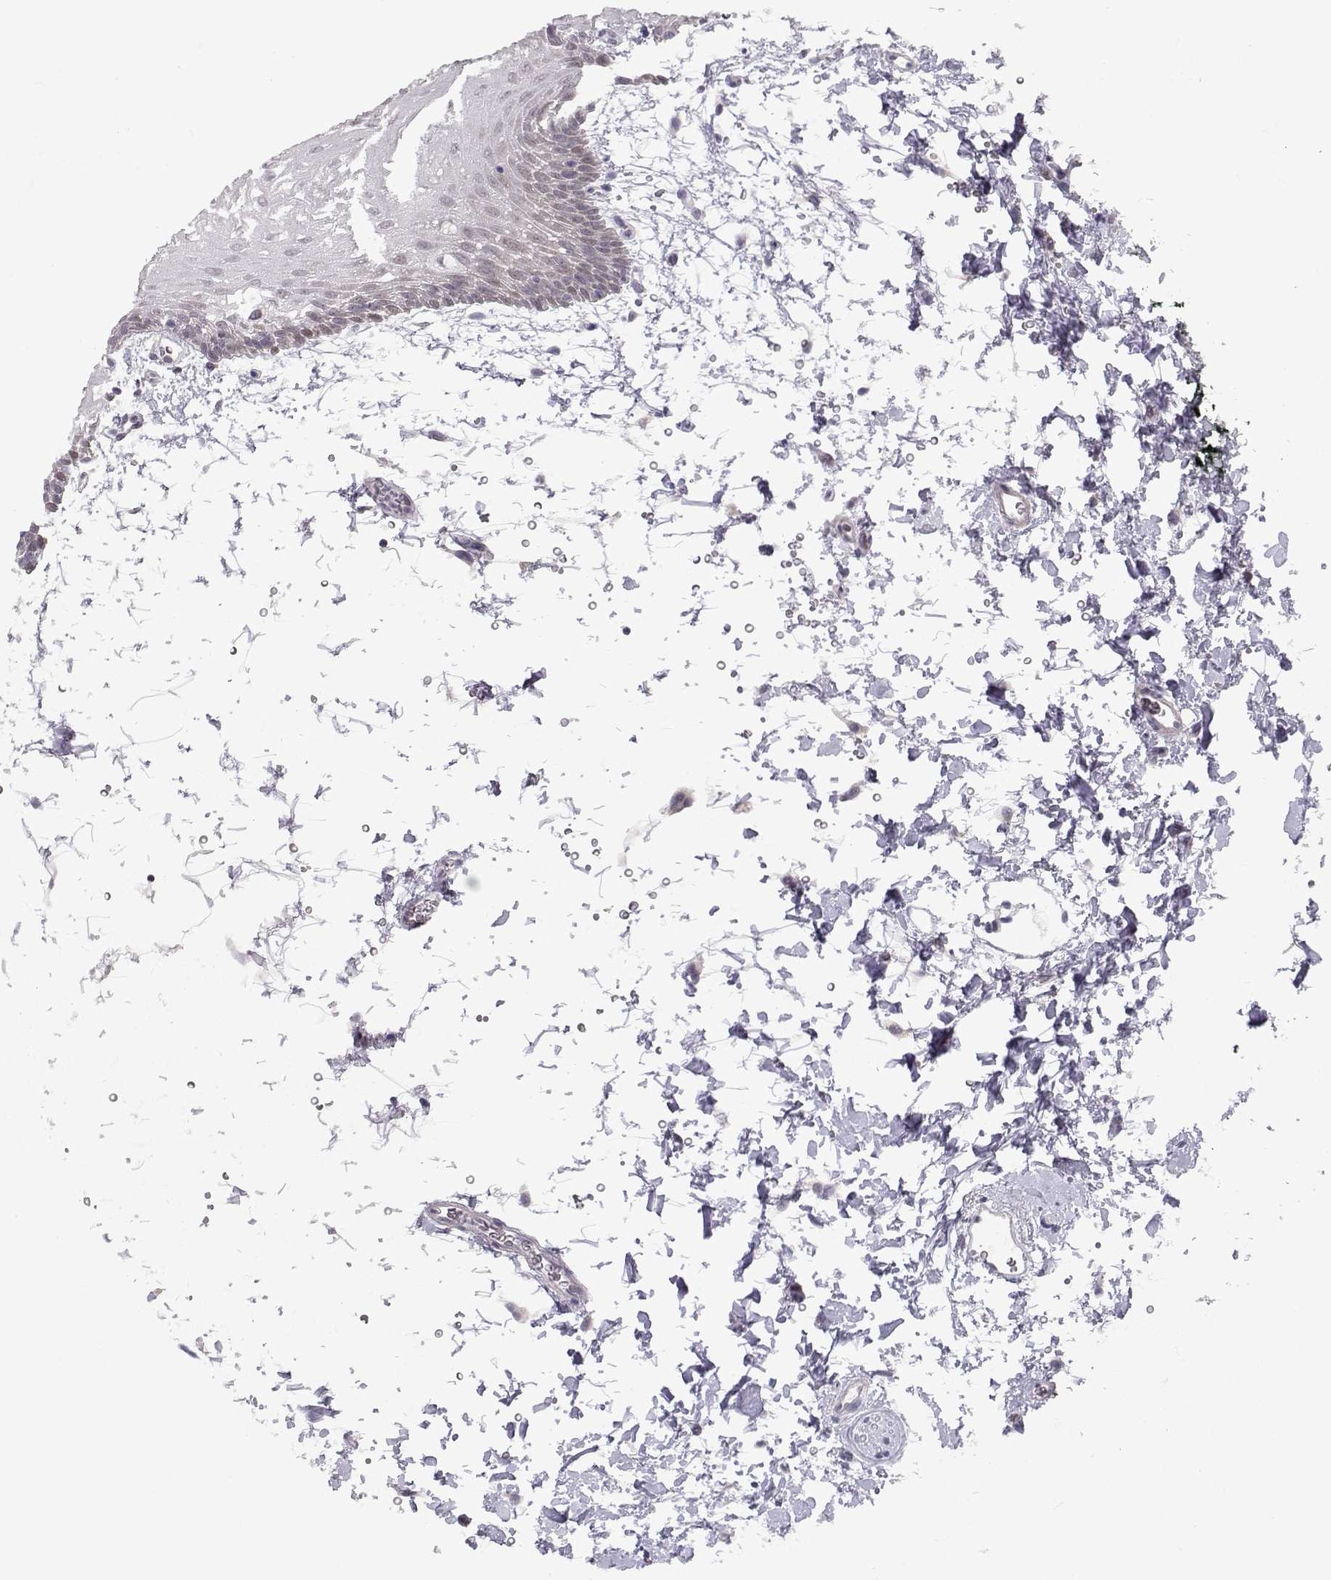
{"staining": {"intensity": "negative", "quantity": "none", "location": "none"}, "tissue": "oral mucosa", "cell_type": "Squamous epithelial cells", "image_type": "normal", "snomed": [{"axis": "morphology", "description": "Normal tissue, NOS"}, {"axis": "topography", "description": "Oral tissue"}, {"axis": "topography", "description": "Head-Neck"}], "caption": "Protein analysis of unremarkable oral mucosa demonstrates no significant positivity in squamous epithelial cells.", "gene": "NPVF", "patient": {"sex": "male", "age": 65}}